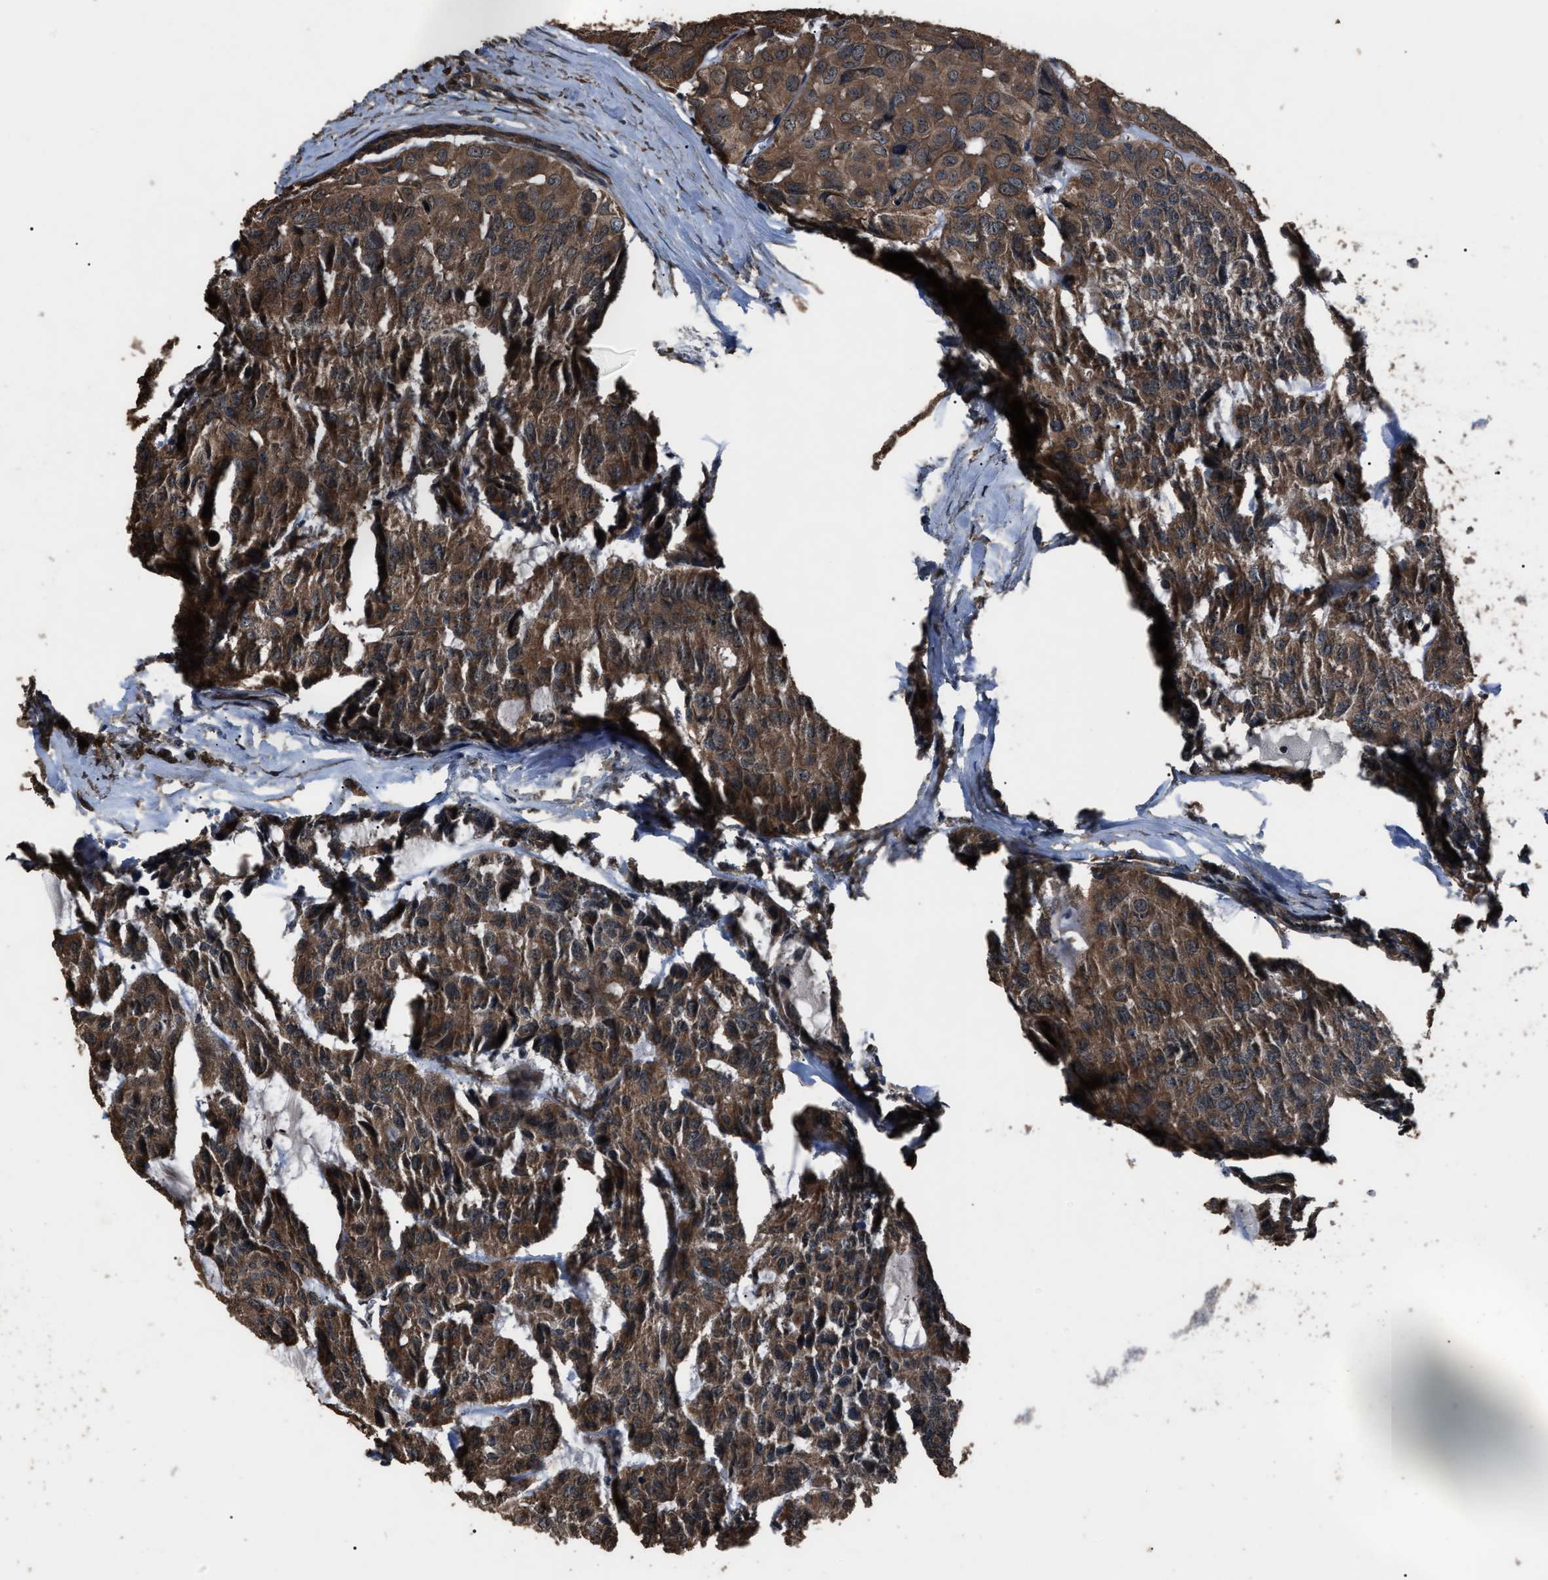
{"staining": {"intensity": "moderate", "quantity": ">75%", "location": "cytoplasmic/membranous"}, "tissue": "head and neck cancer", "cell_type": "Tumor cells", "image_type": "cancer", "snomed": [{"axis": "morphology", "description": "Adenocarcinoma, NOS"}, {"axis": "topography", "description": "Salivary gland, NOS"}, {"axis": "topography", "description": "Head-Neck"}], "caption": "Immunohistochemistry (IHC) (DAB (3,3'-diaminobenzidine)) staining of head and neck cancer (adenocarcinoma) shows moderate cytoplasmic/membranous protein staining in about >75% of tumor cells.", "gene": "RNF216", "patient": {"sex": "female", "age": 76}}